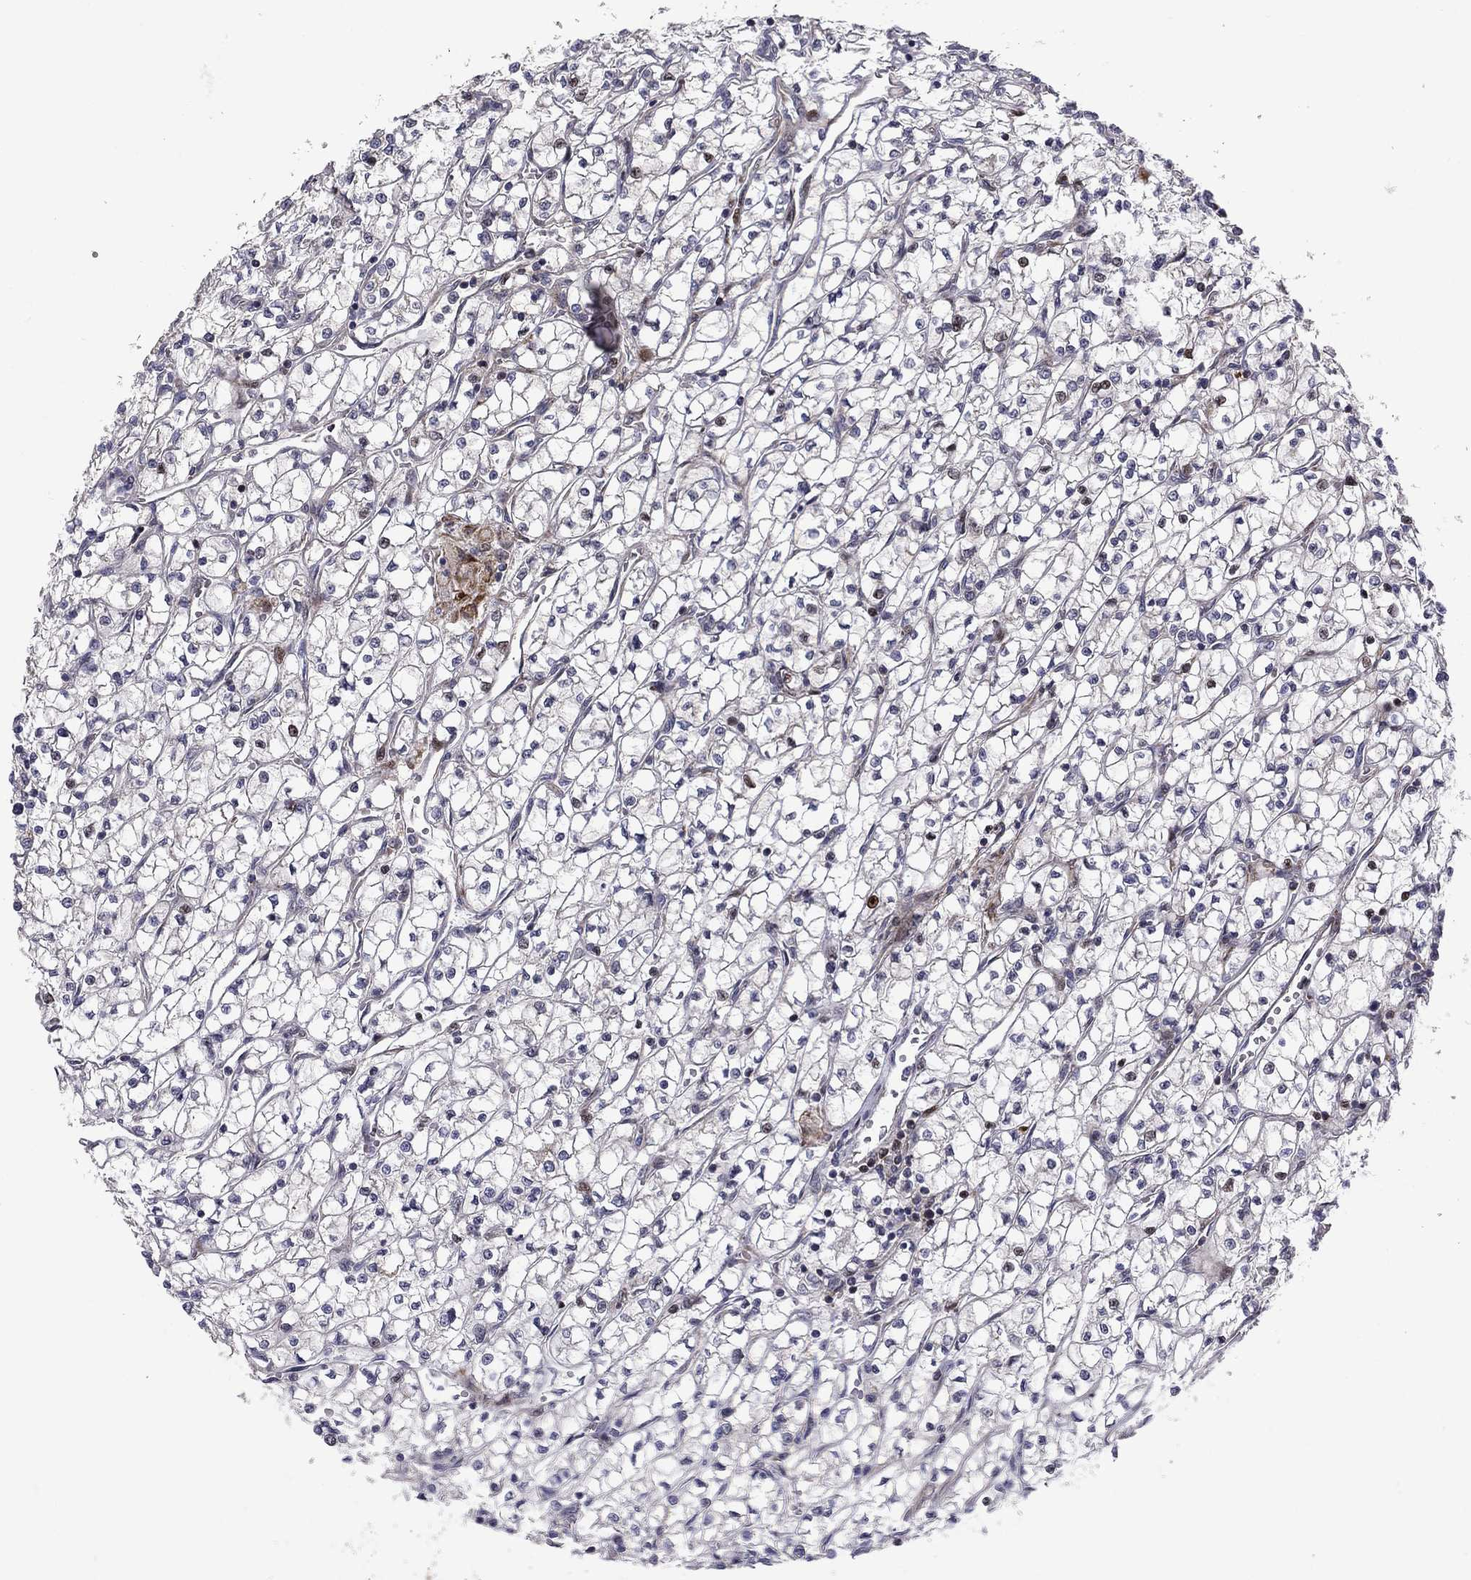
{"staining": {"intensity": "moderate", "quantity": "<25%", "location": "nuclear"}, "tissue": "renal cancer", "cell_type": "Tumor cells", "image_type": "cancer", "snomed": [{"axis": "morphology", "description": "Adenocarcinoma, NOS"}, {"axis": "topography", "description": "Kidney"}], "caption": "Renal cancer stained with a protein marker reveals moderate staining in tumor cells.", "gene": "MIOS", "patient": {"sex": "female", "age": 64}}